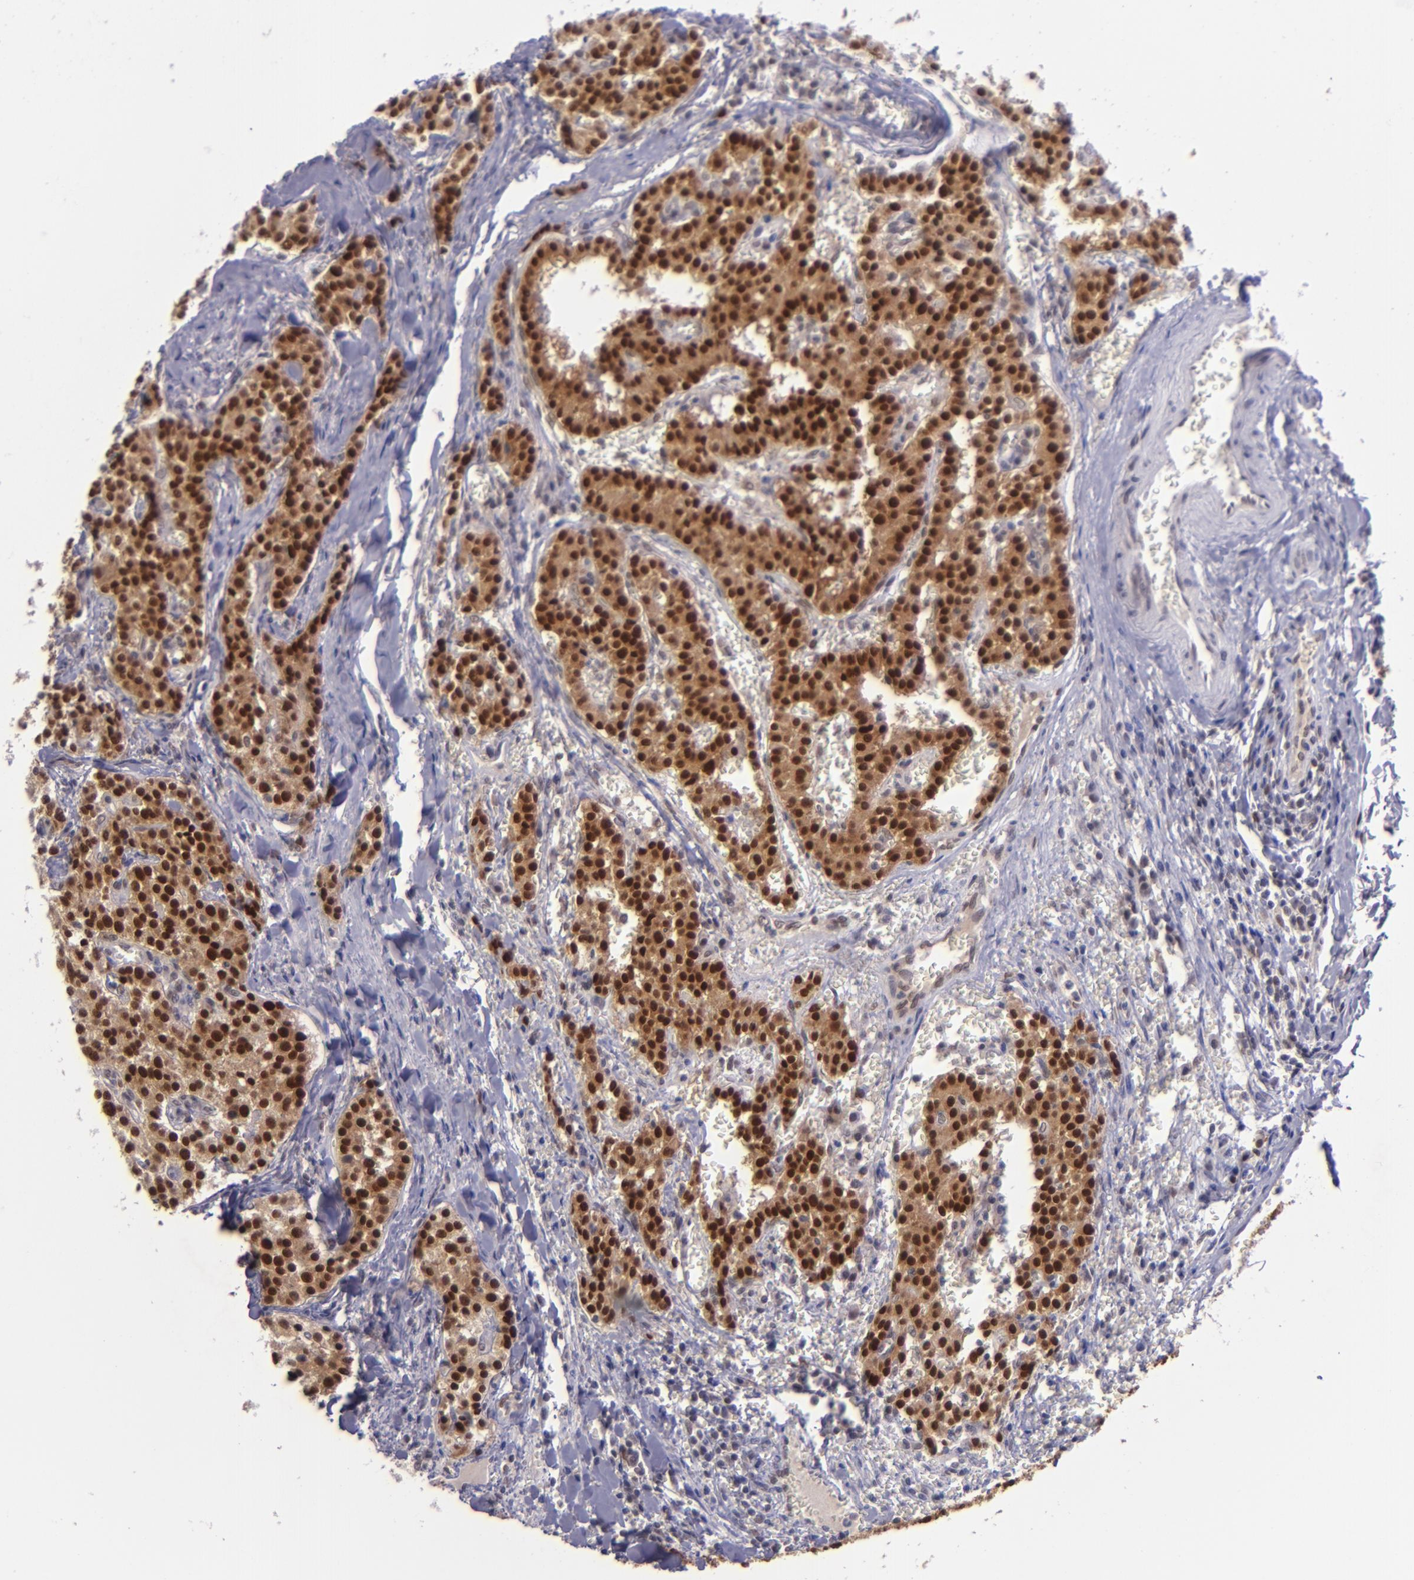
{"staining": {"intensity": "strong", "quantity": ">75%", "location": "cytoplasmic/membranous,nuclear"}, "tissue": "carcinoid", "cell_type": "Tumor cells", "image_type": "cancer", "snomed": [{"axis": "morphology", "description": "Carcinoid, malignant, NOS"}, {"axis": "topography", "description": "Stomach"}], "caption": "The photomicrograph shows immunohistochemical staining of carcinoid. There is strong cytoplasmic/membranous and nuclear expression is present in approximately >75% of tumor cells.", "gene": "BAG1", "patient": {"sex": "female", "age": 76}}